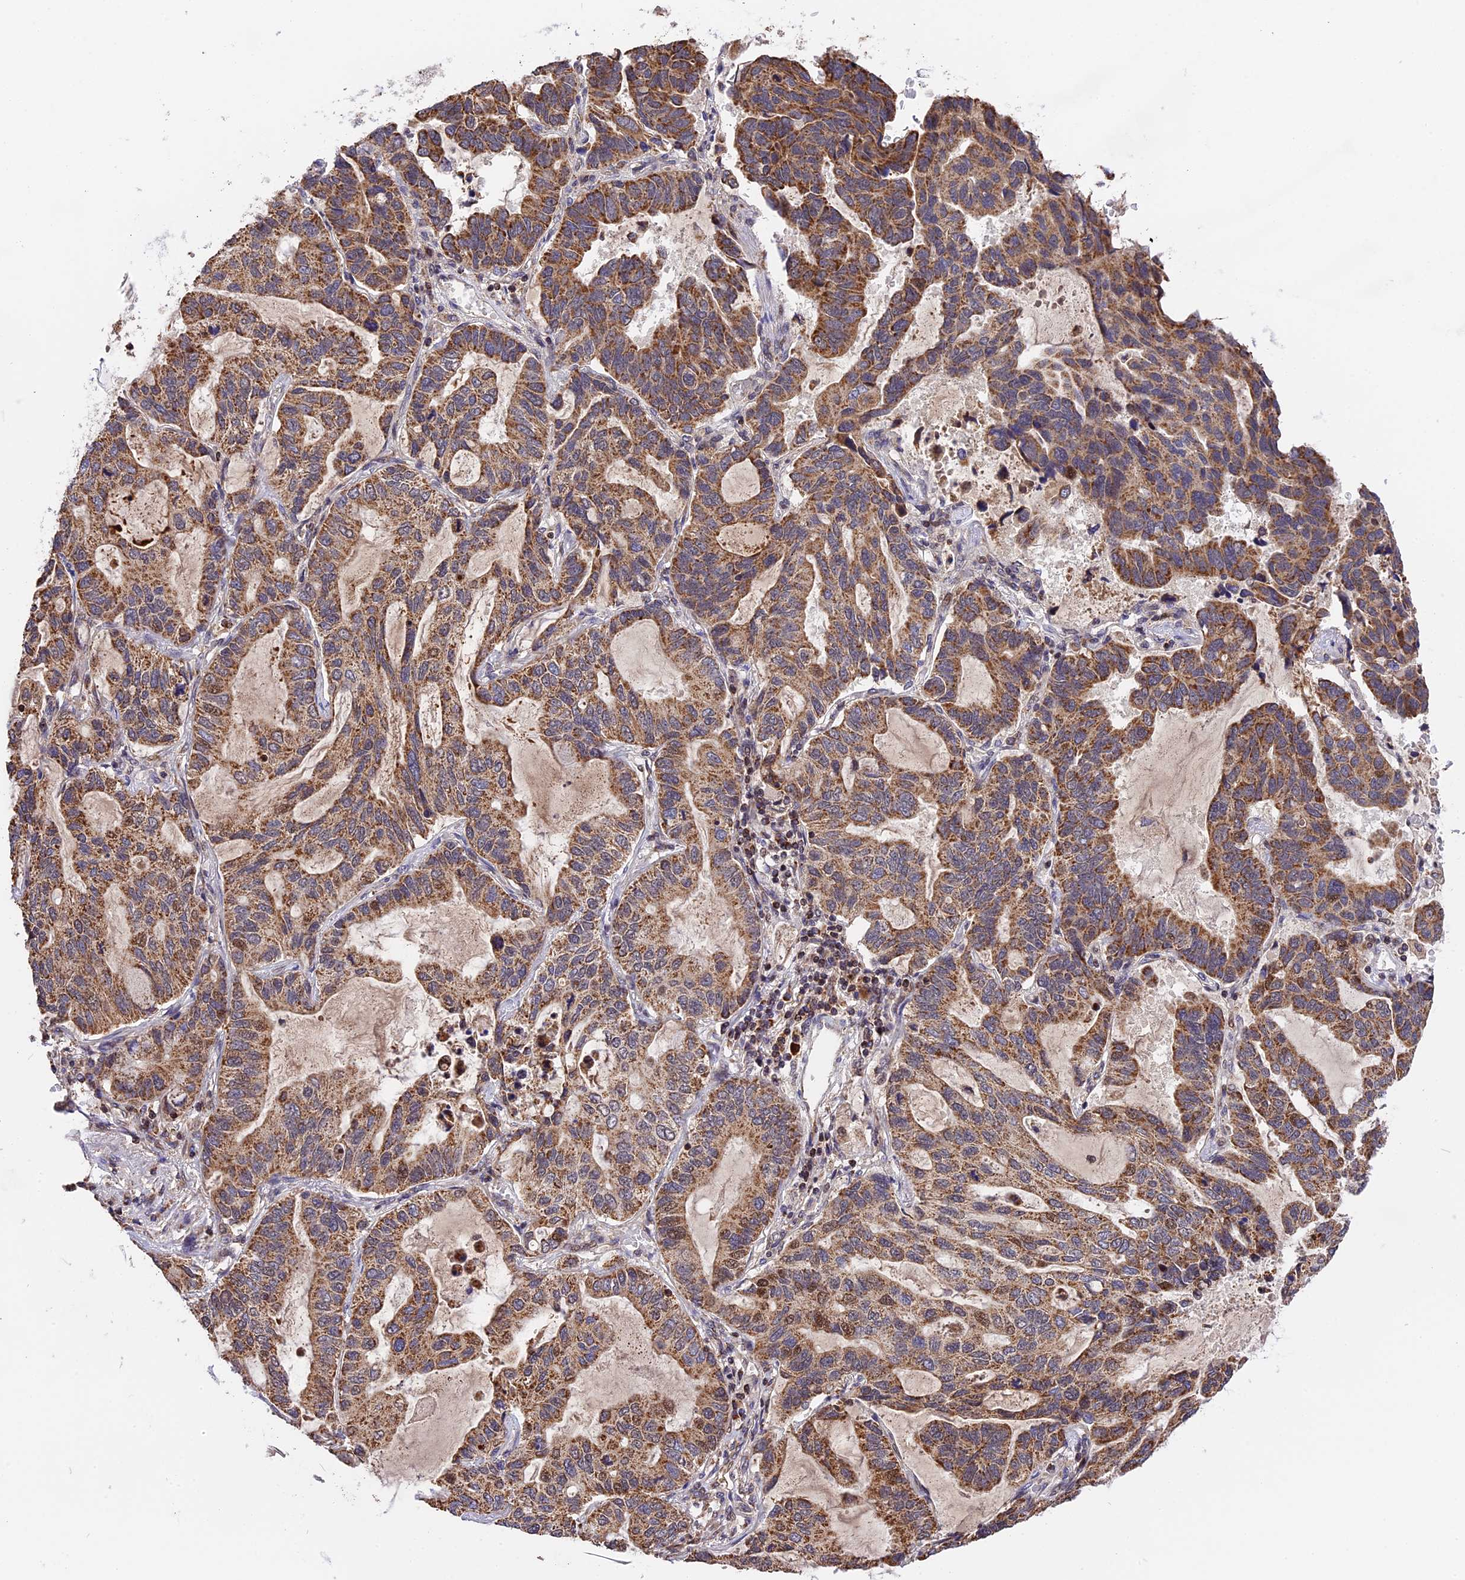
{"staining": {"intensity": "moderate", "quantity": ">75%", "location": "cytoplasmic/membranous"}, "tissue": "lung cancer", "cell_type": "Tumor cells", "image_type": "cancer", "snomed": [{"axis": "morphology", "description": "Adenocarcinoma, NOS"}, {"axis": "topography", "description": "Lung"}], "caption": "The immunohistochemical stain labels moderate cytoplasmic/membranous positivity in tumor cells of lung cancer tissue.", "gene": "RERGL", "patient": {"sex": "male", "age": 64}}